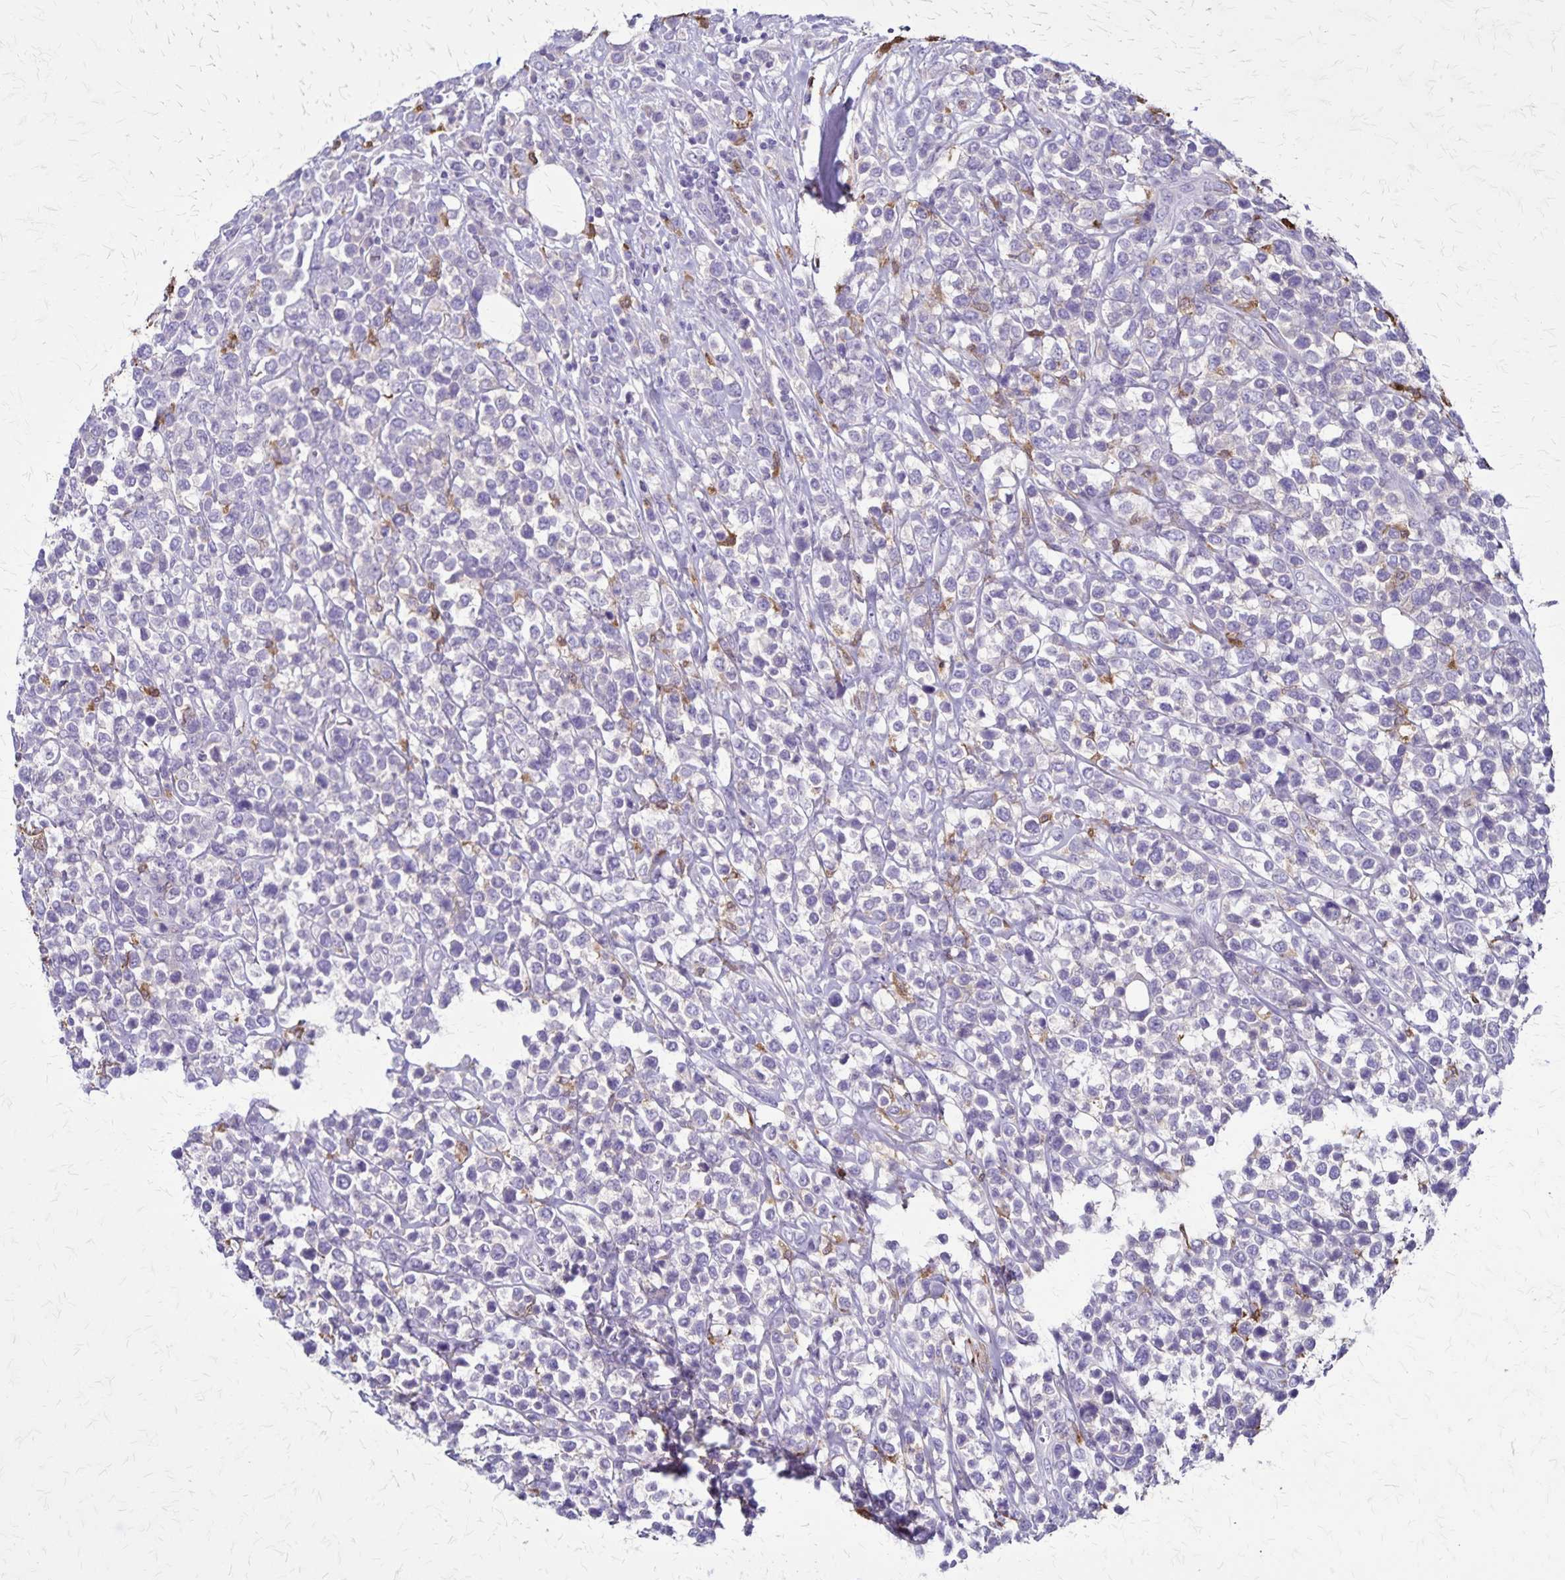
{"staining": {"intensity": "negative", "quantity": "none", "location": "none"}, "tissue": "lymphoma", "cell_type": "Tumor cells", "image_type": "cancer", "snomed": [{"axis": "morphology", "description": "Malignant lymphoma, non-Hodgkin's type, High grade"}, {"axis": "topography", "description": "Soft tissue"}], "caption": "An image of lymphoma stained for a protein displays no brown staining in tumor cells. (DAB immunohistochemistry visualized using brightfield microscopy, high magnification).", "gene": "ULBP3", "patient": {"sex": "female", "age": 56}}